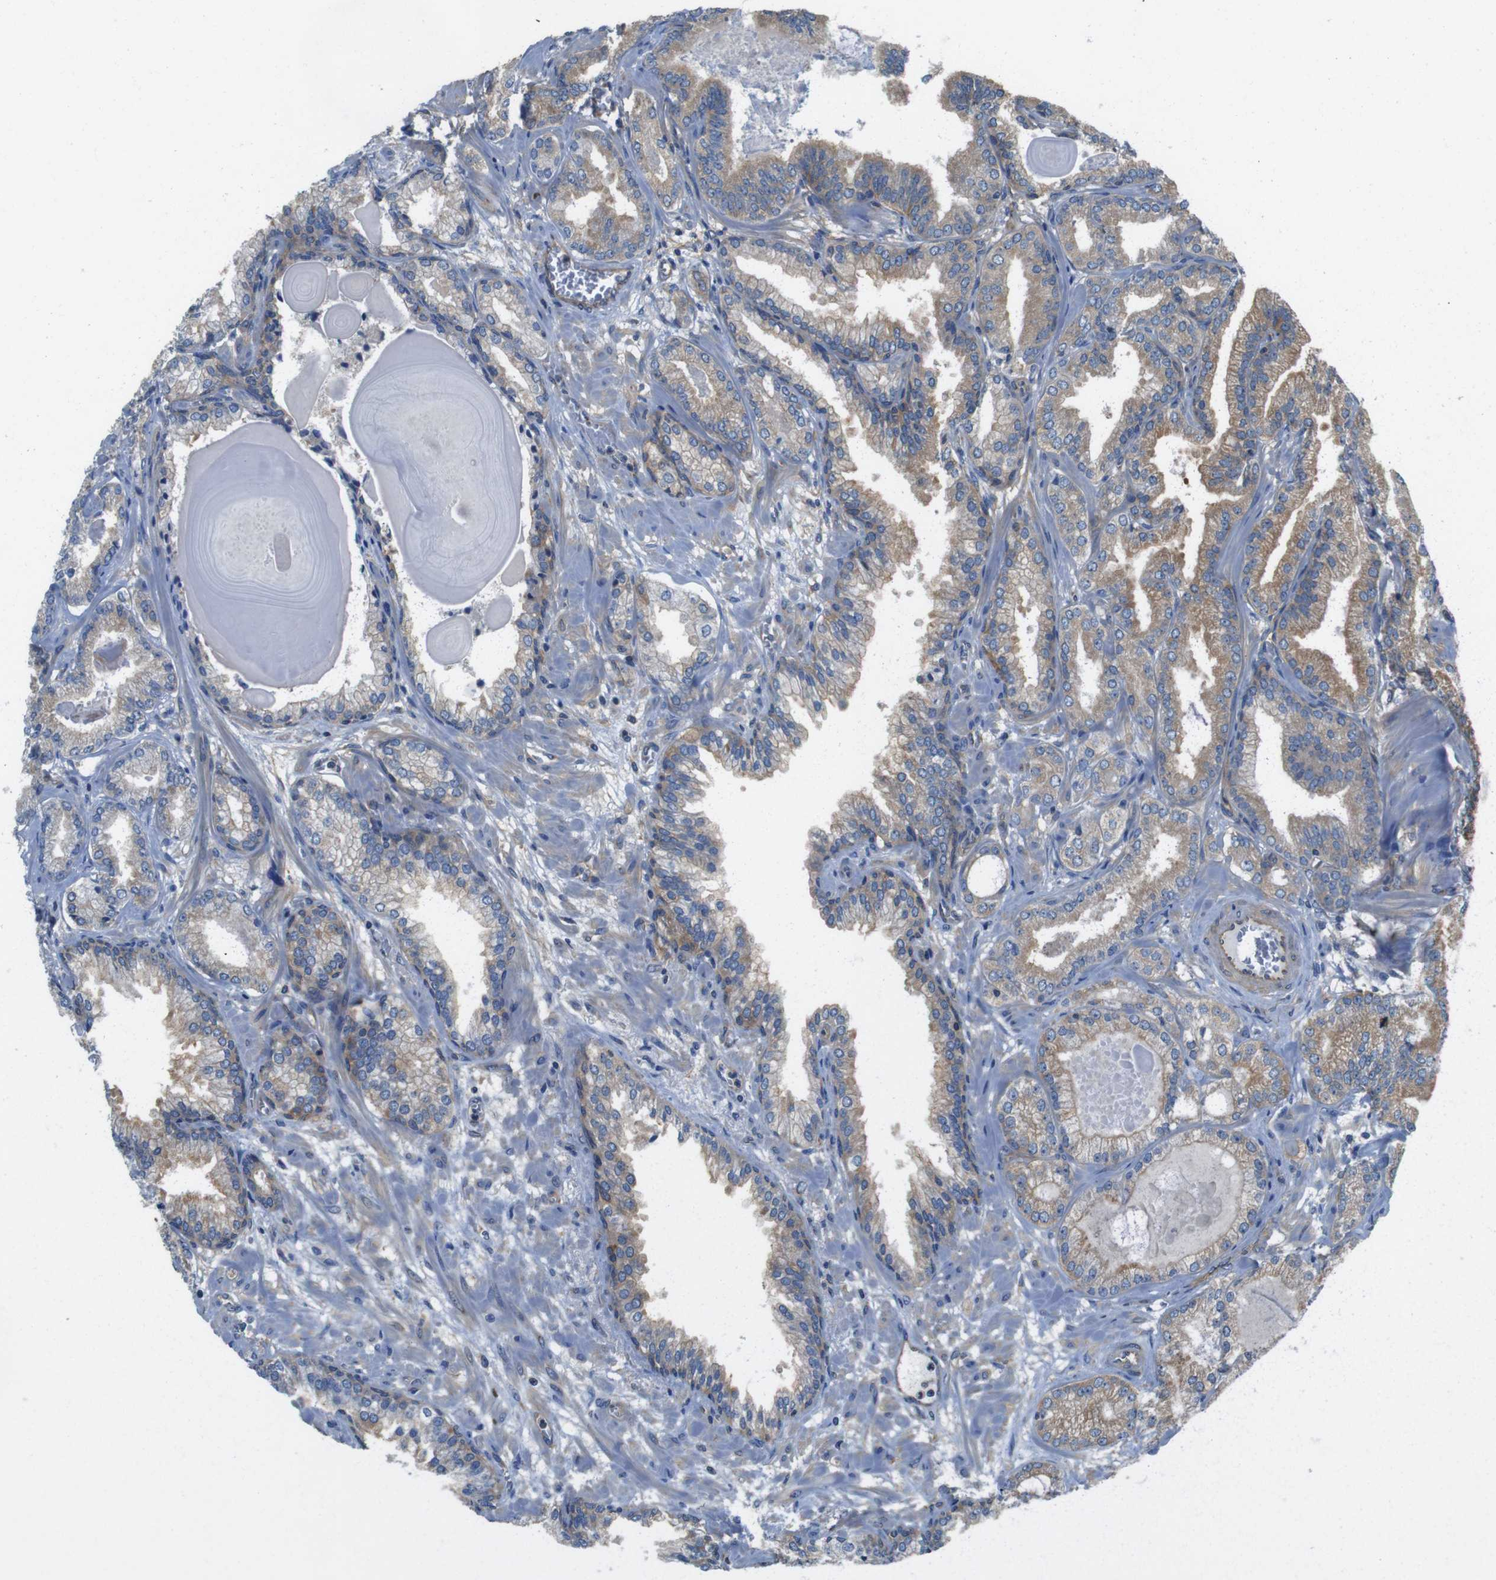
{"staining": {"intensity": "weak", "quantity": ">75%", "location": "cytoplasmic/membranous"}, "tissue": "prostate cancer", "cell_type": "Tumor cells", "image_type": "cancer", "snomed": [{"axis": "morphology", "description": "Adenocarcinoma, Low grade"}, {"axis": "topography", "description": "Prostate"}], "caption": "A brown stain highlights weak cytoplasmic/membranous staining of a protein in human prostate cancer (low-grade adenocarcinoma) tumor cells.", "gene": "DCTN1", "patient": {"sex": "male", "age": 59}}